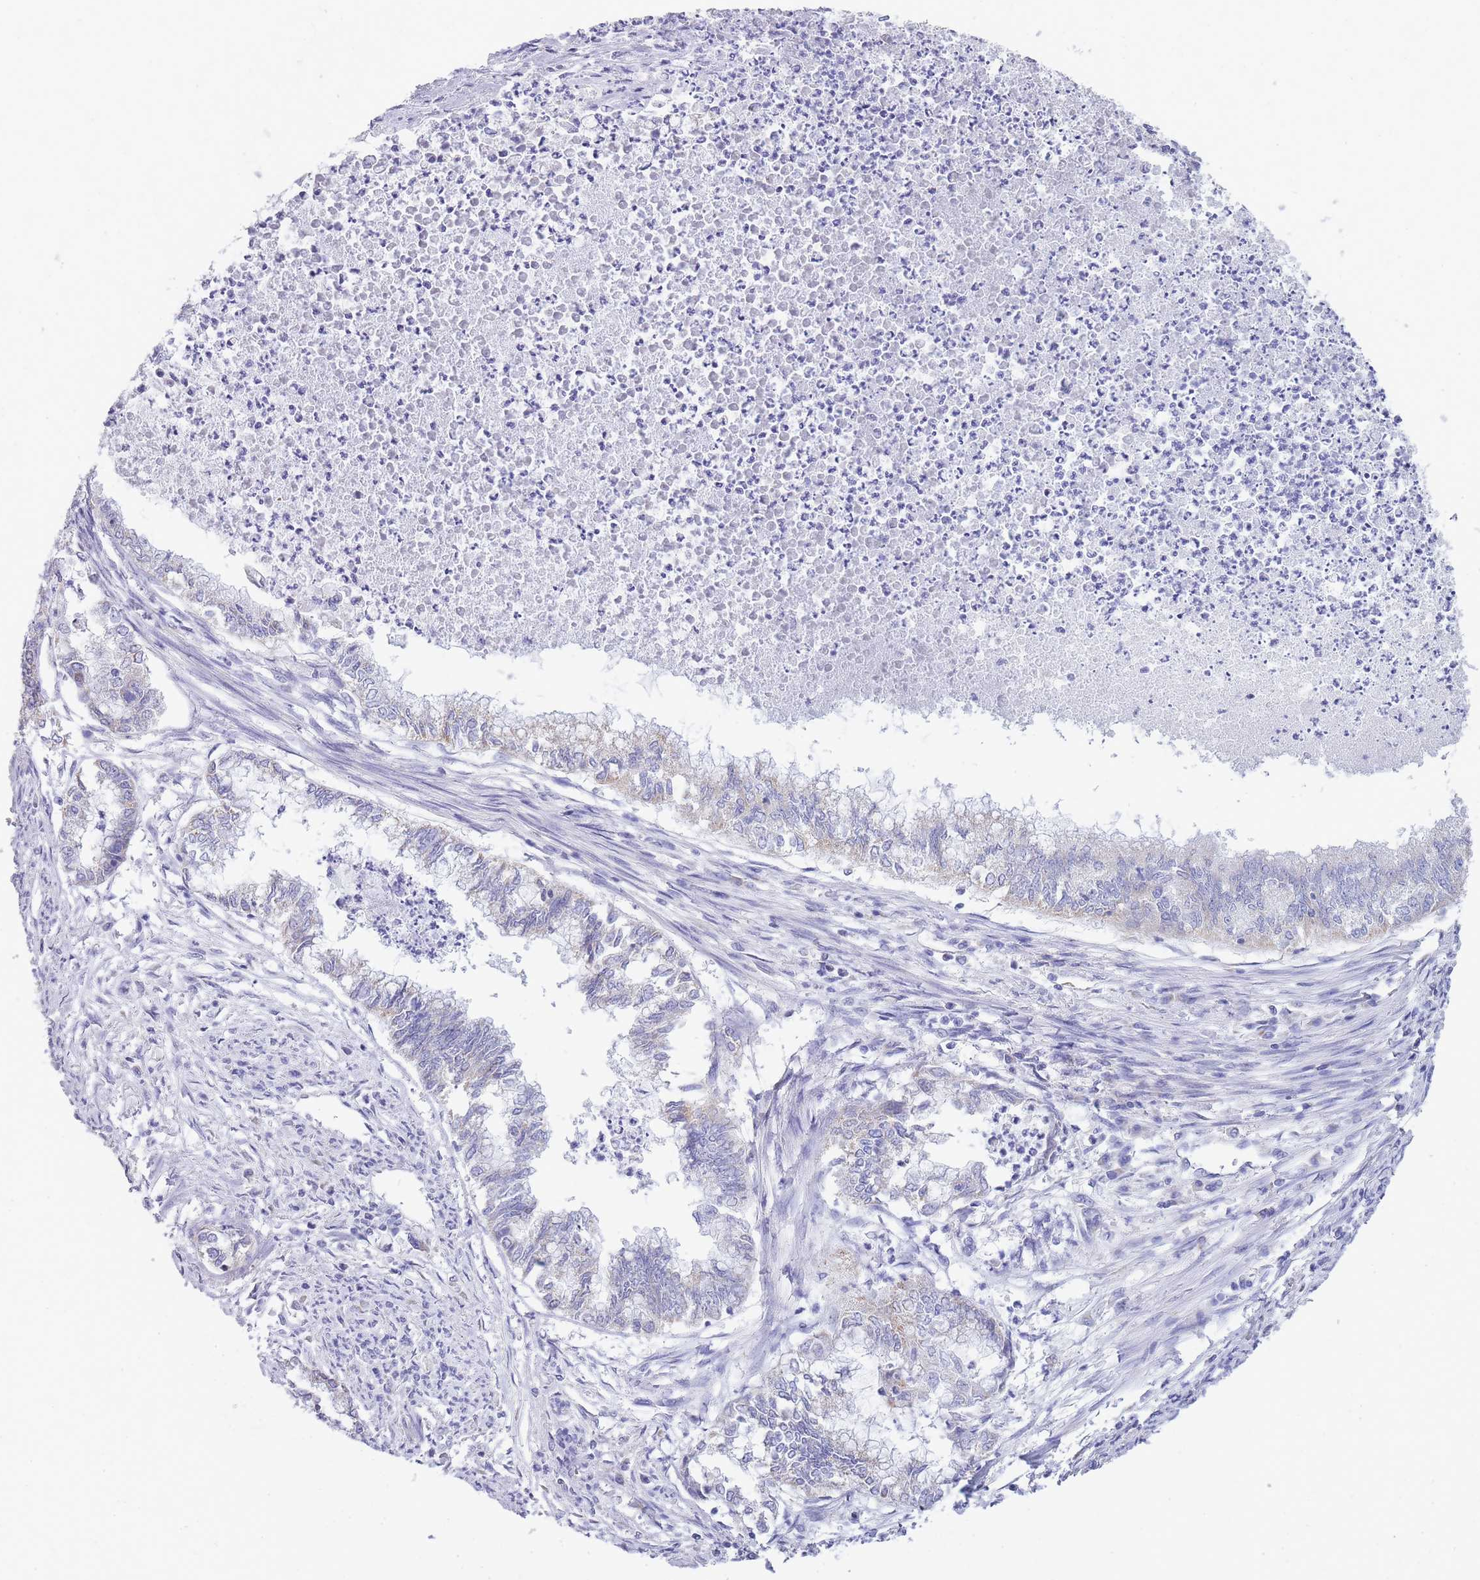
{"staining": {"intensity": "negative", "quantity": "none", "location": "none"}, "tissue": "endometrial cancer", "cell_type": "Tumor cells", "image_type": "cancer", "snomed": [{"axis": "morphology", "description": "Adenocarcinoma, NOS"}, {"axis": "topography", "description": "Endometrium"}], "caption": "This is an immunohistochemistry (IHC) micrograph of endometrial cancer (adenocarcinoma). There is no expression in tumor cells.", "gene": "FRAT2", "patient": {"sex": "female", "age": 79}}